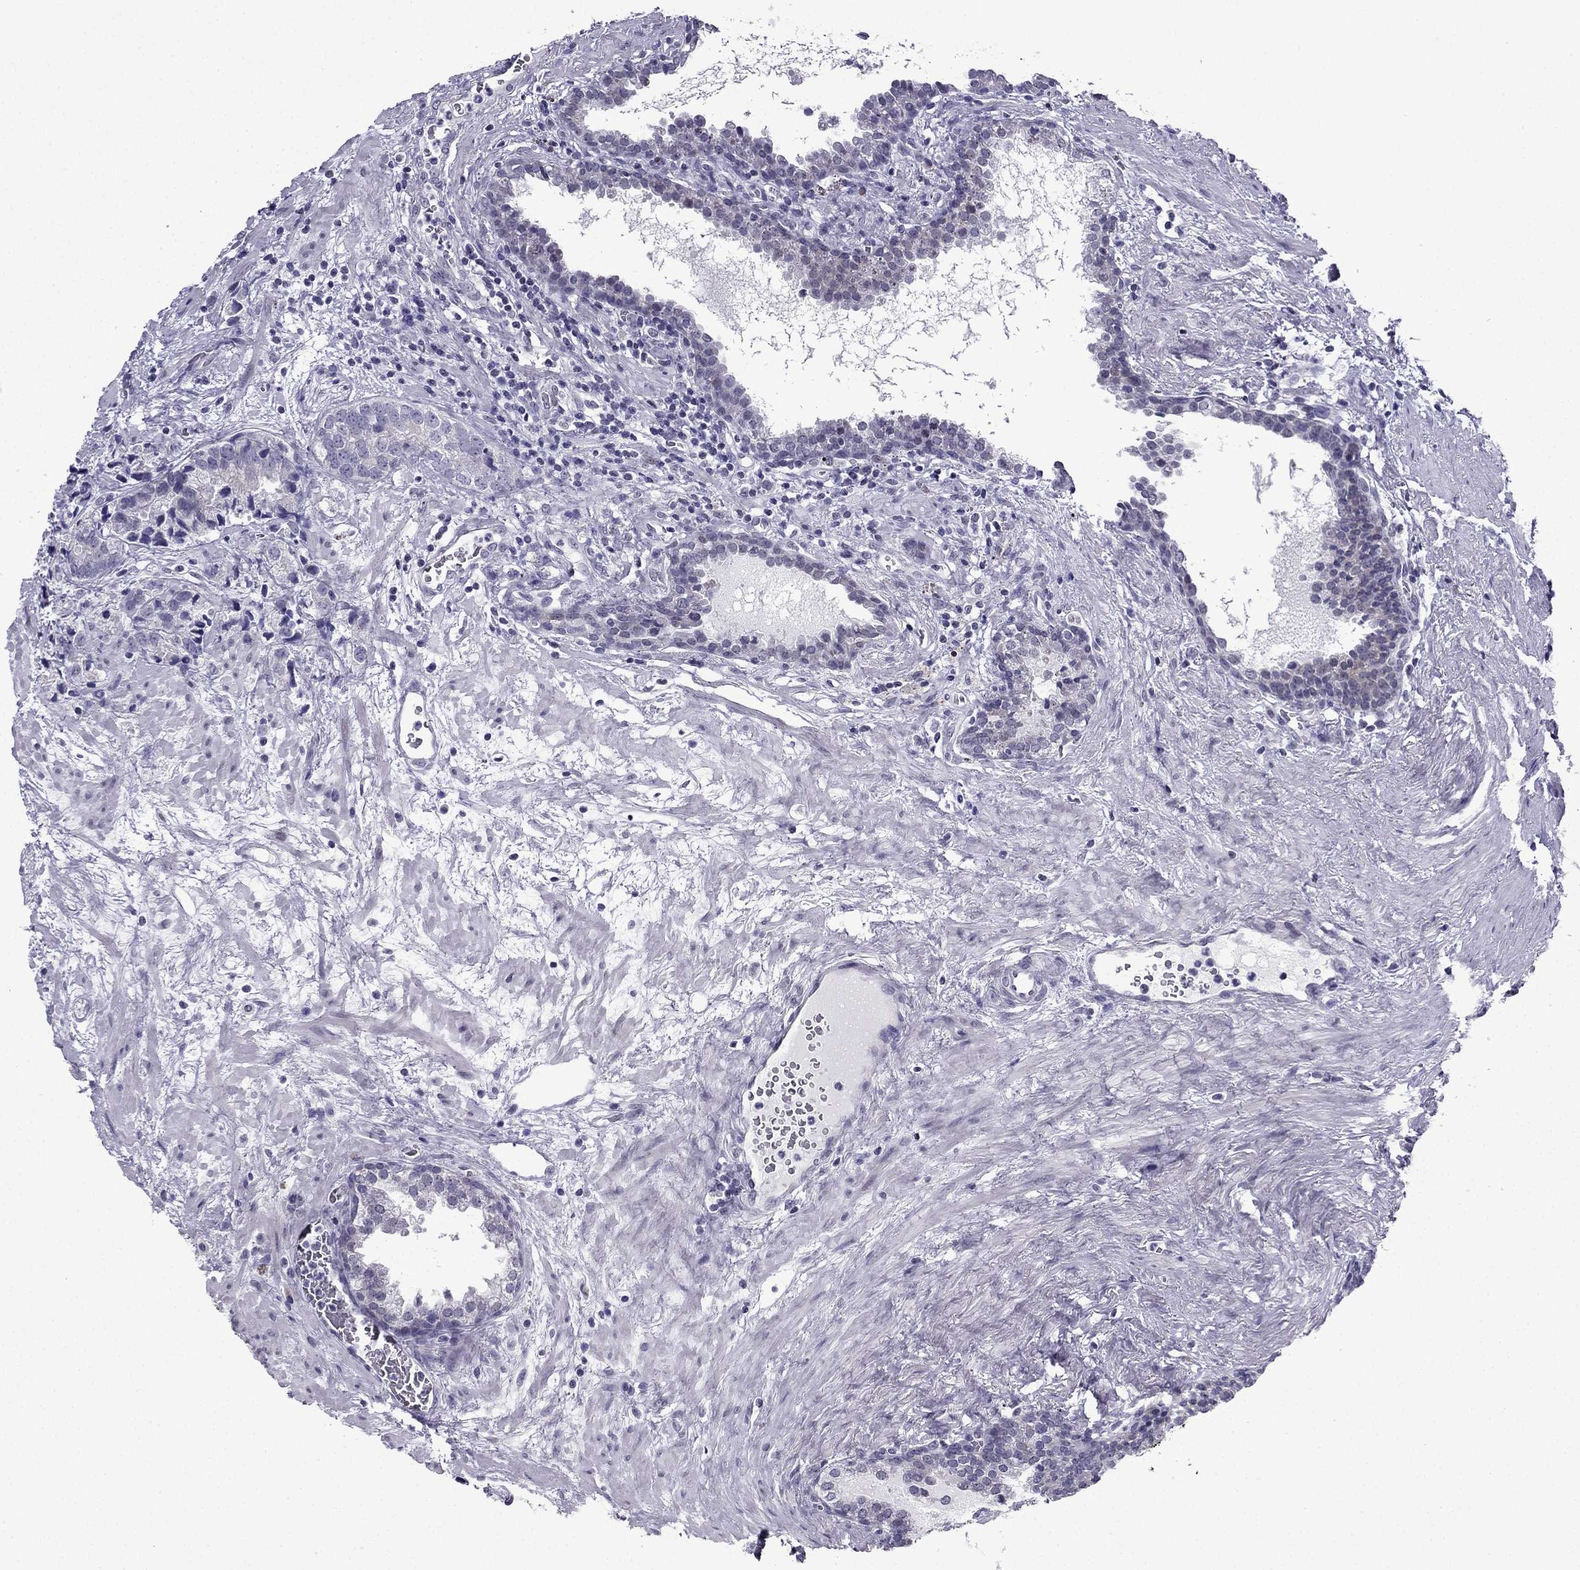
{"staining": {"intensity": "negative", "quantity": "none", "location": "none"}, "tissue": "prostate cancer", "cell_type": "Tumor cells", "image_type": "cancer", "snomed": [{"axis": "morphology", "description": "Adenocarcinoma, NOS"}, {"axis": "topography", "description": "Prostate and seminal vesicle, NOS"}], "caption": "The micrograph displays no staining of tumor cells in adenocarcinoma (prostate).", "gene": "POM121L12", "patient": {"sex": "male", "age": 63}}